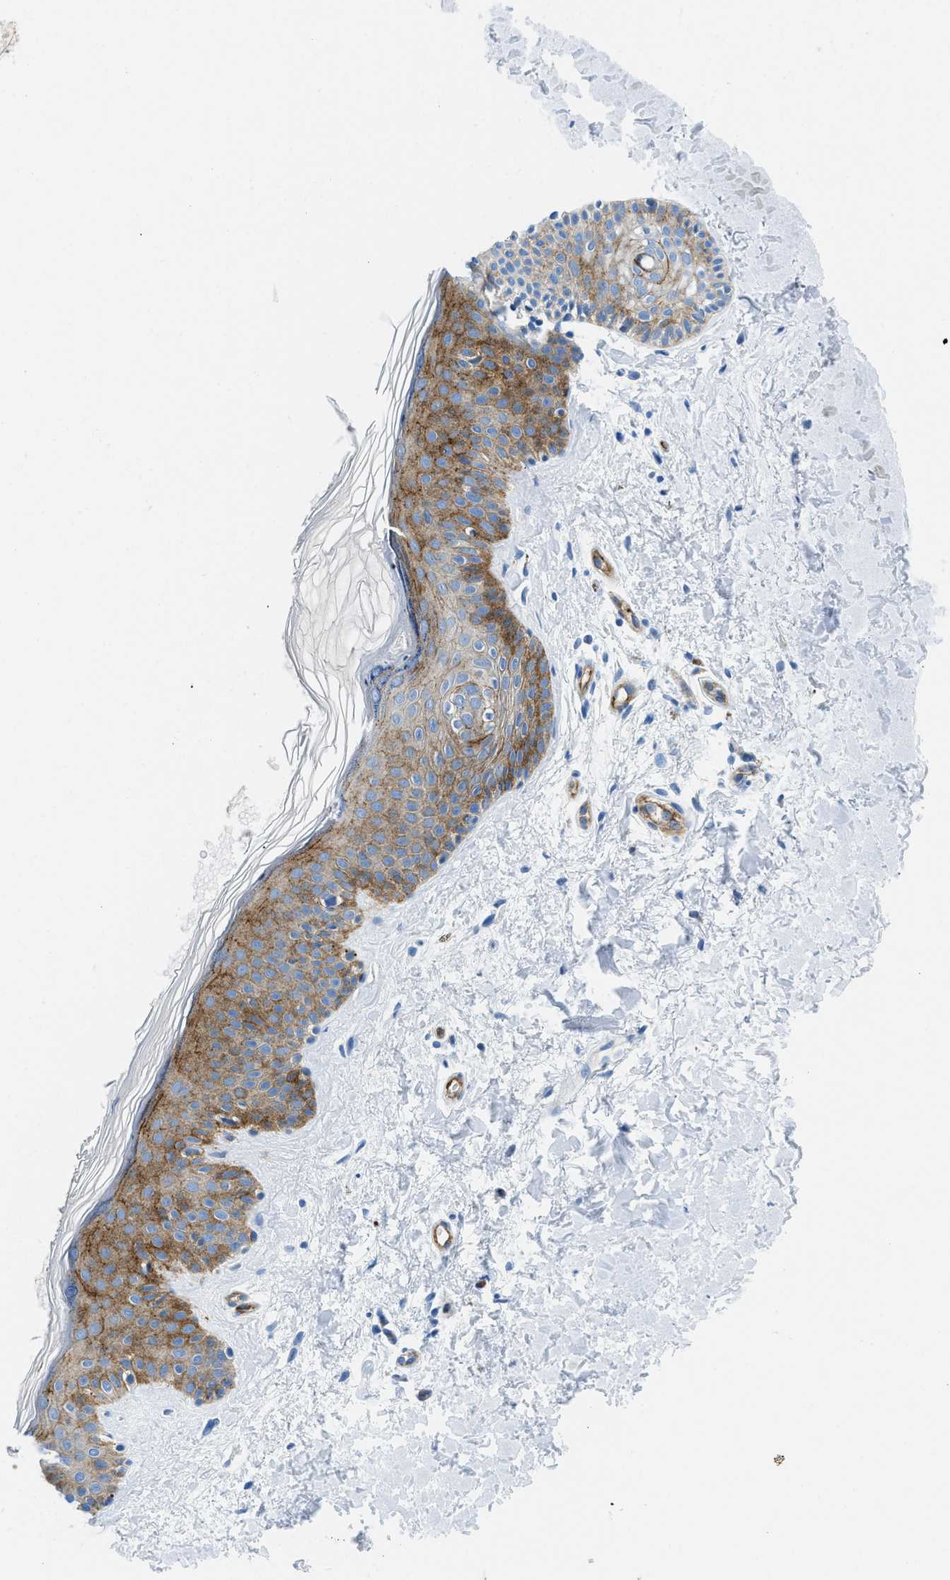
{"staining": {"intensity": "negative", "quantity": "none", "location": "none"}, "tissue": "skin", "cell_type": "Fibroblasts", "image_type": "normal", "snomed": [{"axis": "morphology", "description": "Normal tissue, NOS"}, {"axis": "topography", "description": "Skin"}], "caption": "Fibroblasts show no significant protein positivity in normal skin. Nuclei are stained in blue.", "gene": "CUTA", "patient": {"sex": "male", "age": 67}}